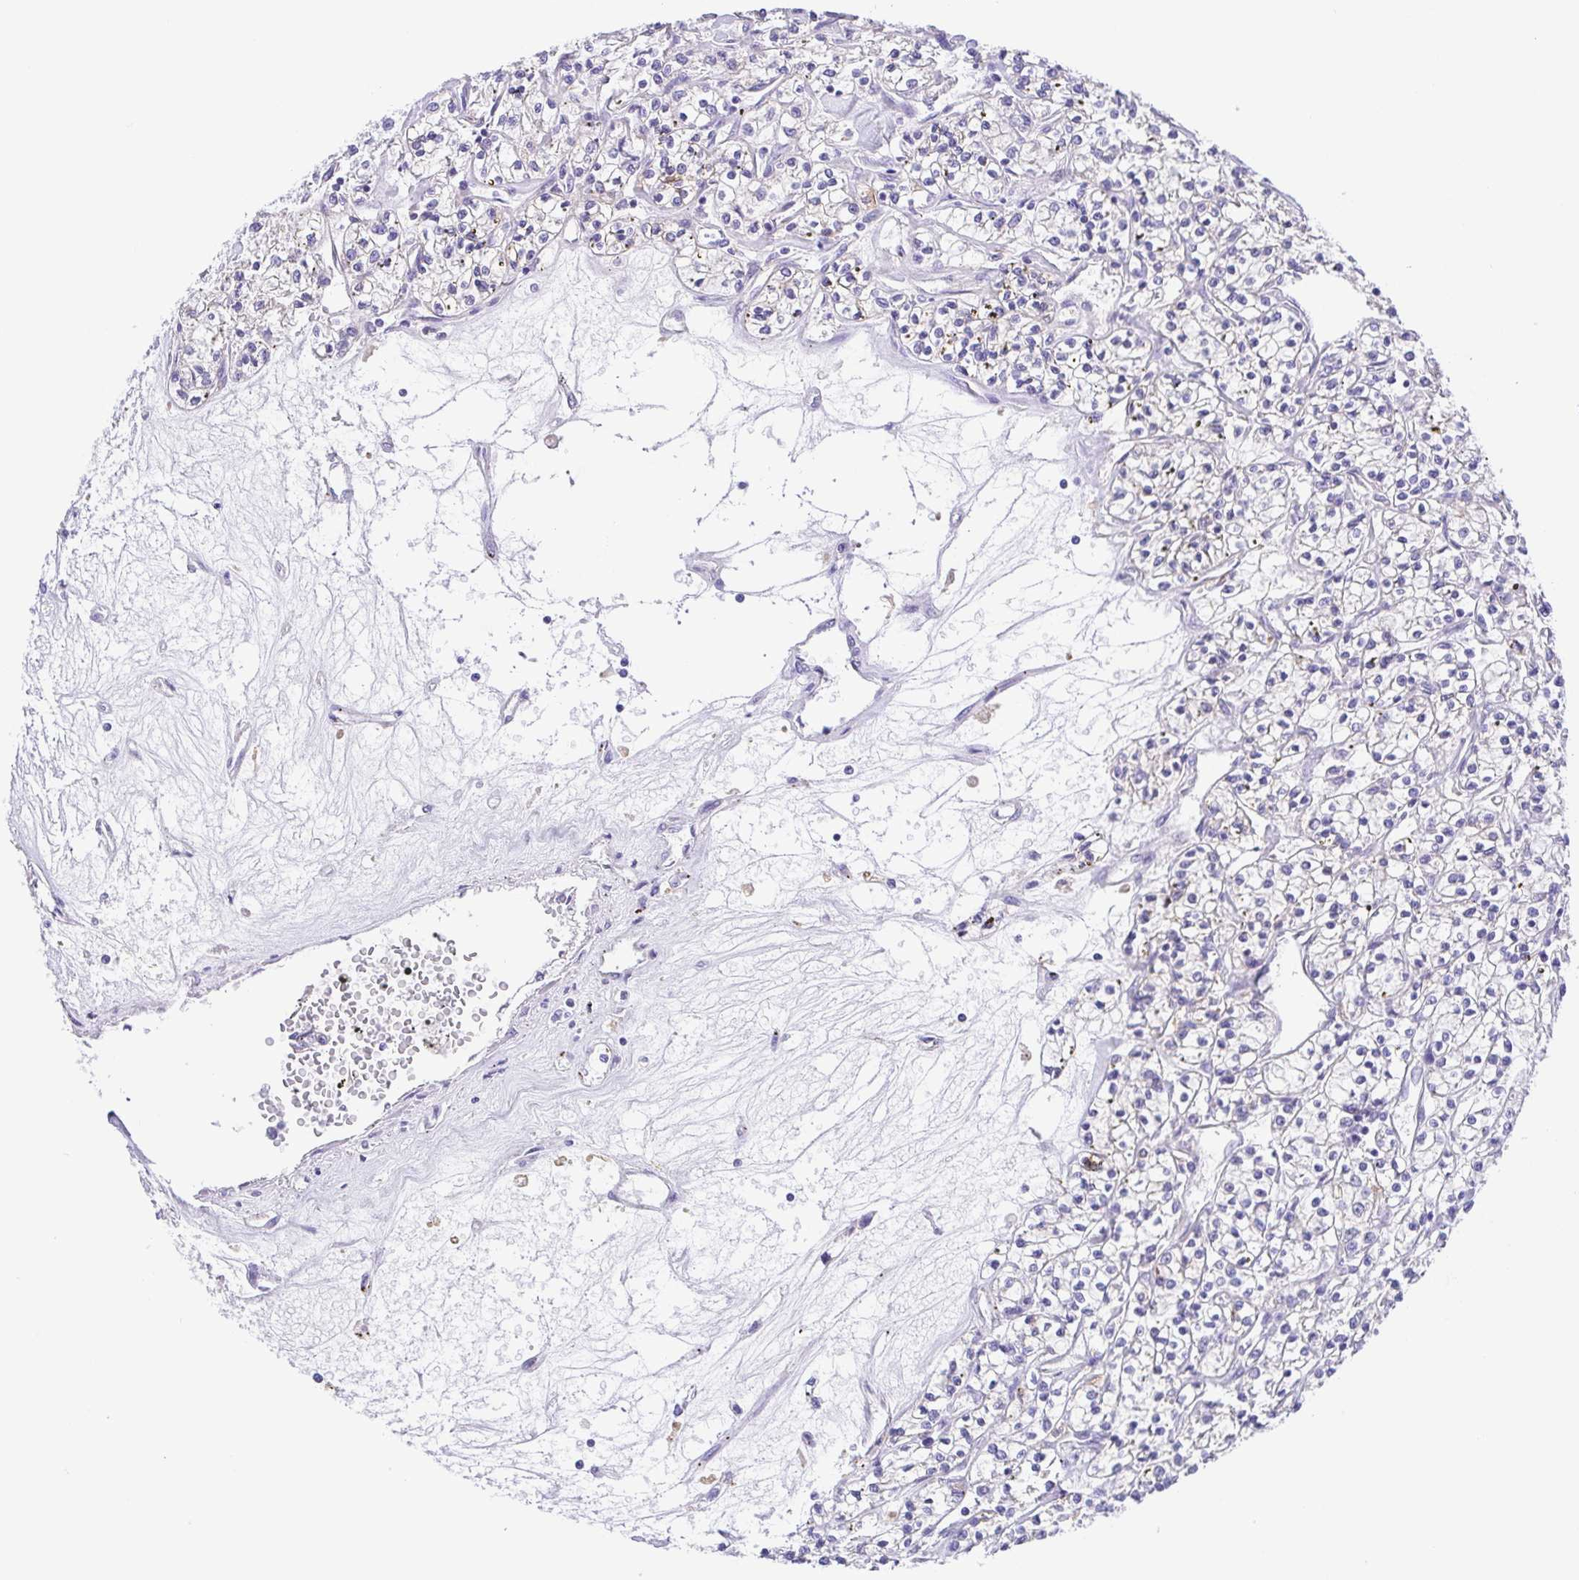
{"staining": {"intensity": "negative", "quantity": "none", "location": "none"}, "tissue": "renal cancer", "cell_type": "Tumor cells", "image_type": "cancer", "snomed": [{"axis": "morphology", "description": "Adenocarcinoma, NOS"}, {"axis": "topography", "description": "Kidney"}], "caption": "A photomicrograph of human renal cancer is negative for staining in tumor cells.", "gene": "SLC13A1", "patient": {"sex": "female", "age": 59}}